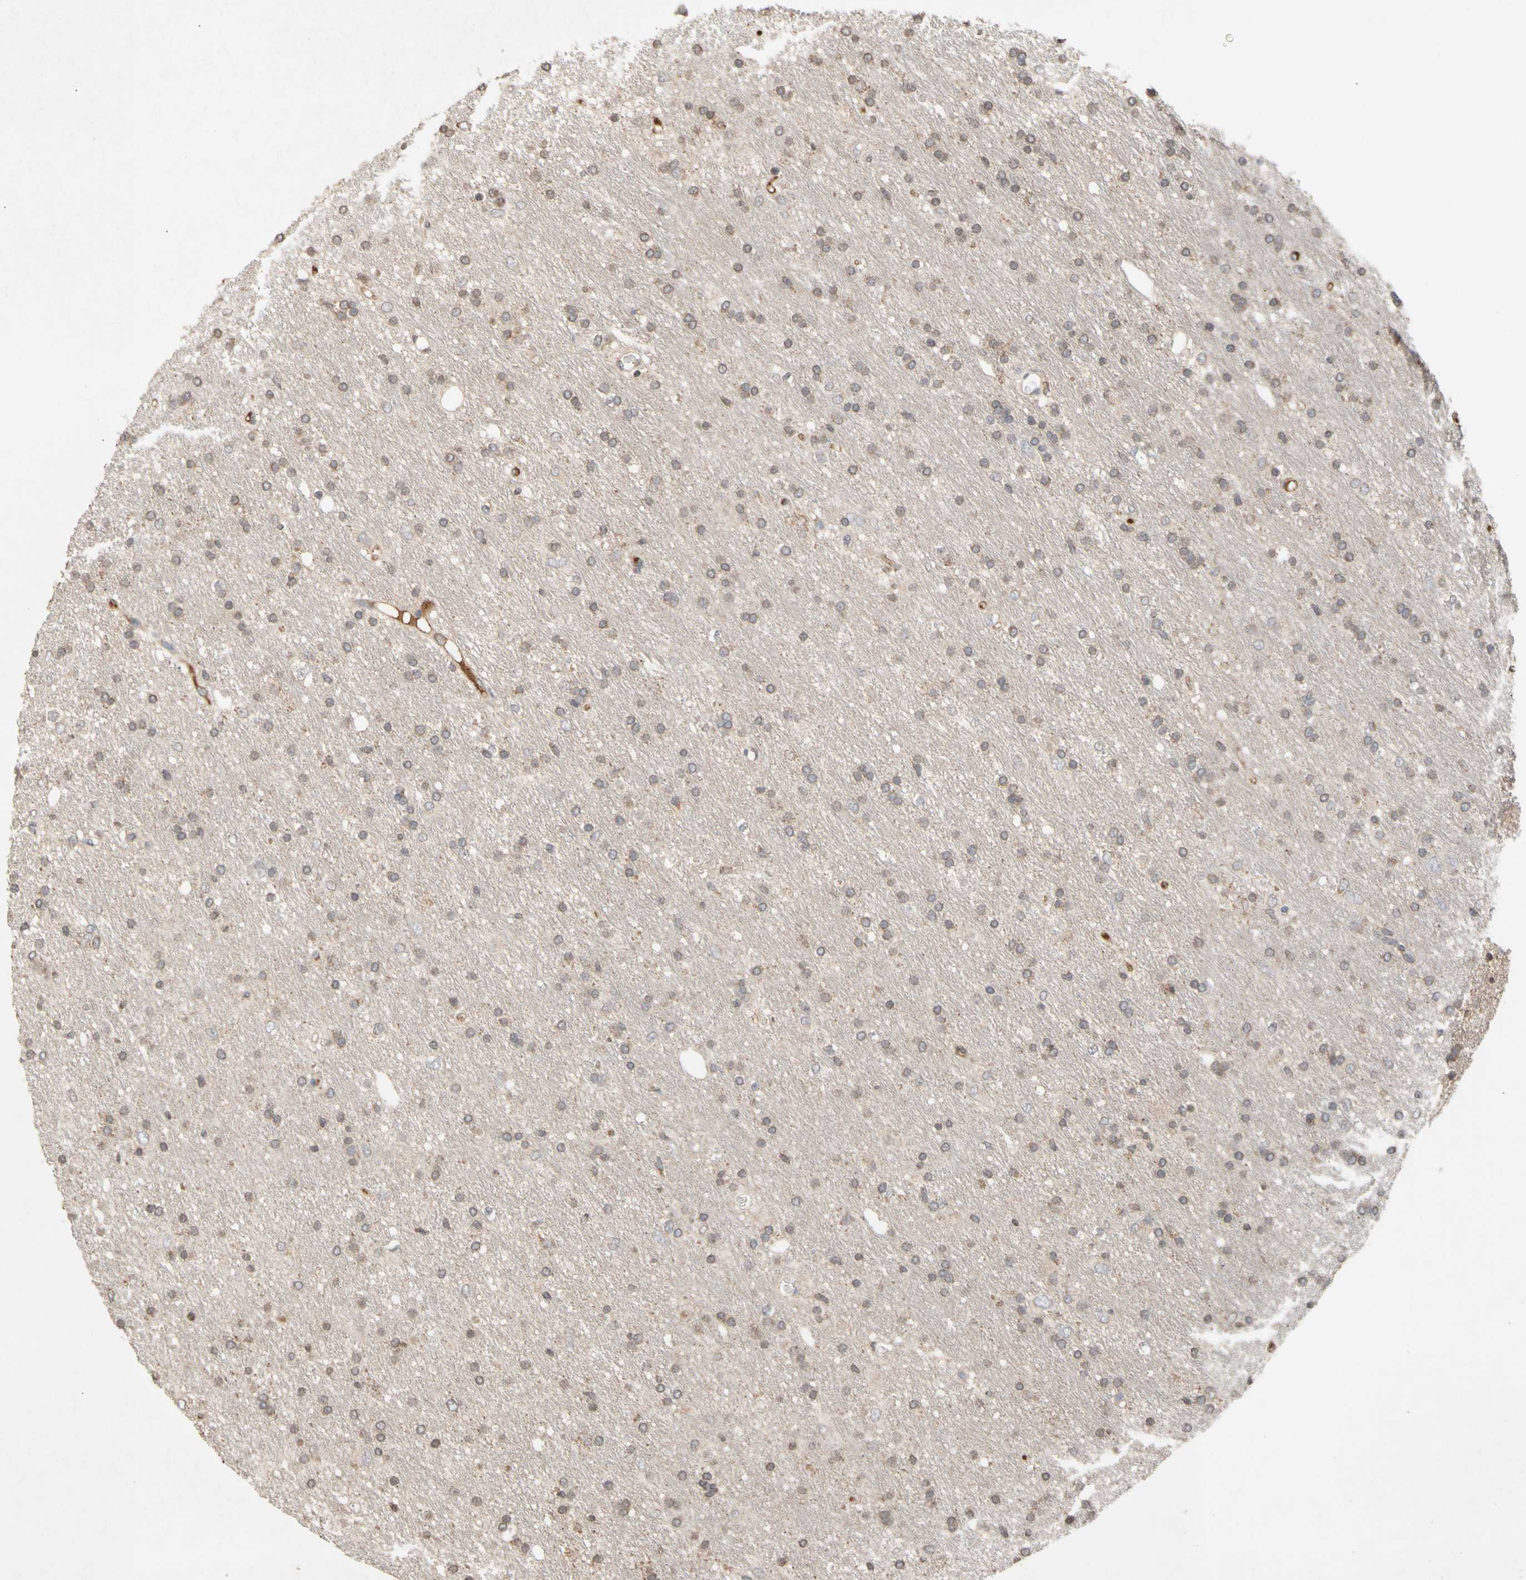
{"staining": {"intensity": "weak", "quantity": "25%-75%", "location": "cytoplasmic/membranous"}, "tissue": "glioma", "cell_type": "Tumor cells", "image_type": "cancer", "snomed": [{"axis": "morphology", "description": "Glioma, malignant, Low grade"}, {"axis": "topography", "description": "Brain"}], "caption": "IHC (DAB (3,3'-diaminobenzidine)) staining of human low-grade glioma (malignant) exhibits weak cytoplasmic/membranous protein positivity in approximately 25%-75% of tumor cells.", "gene": "NECTIN3", "patient": {"sex": "male", "age": 77}}